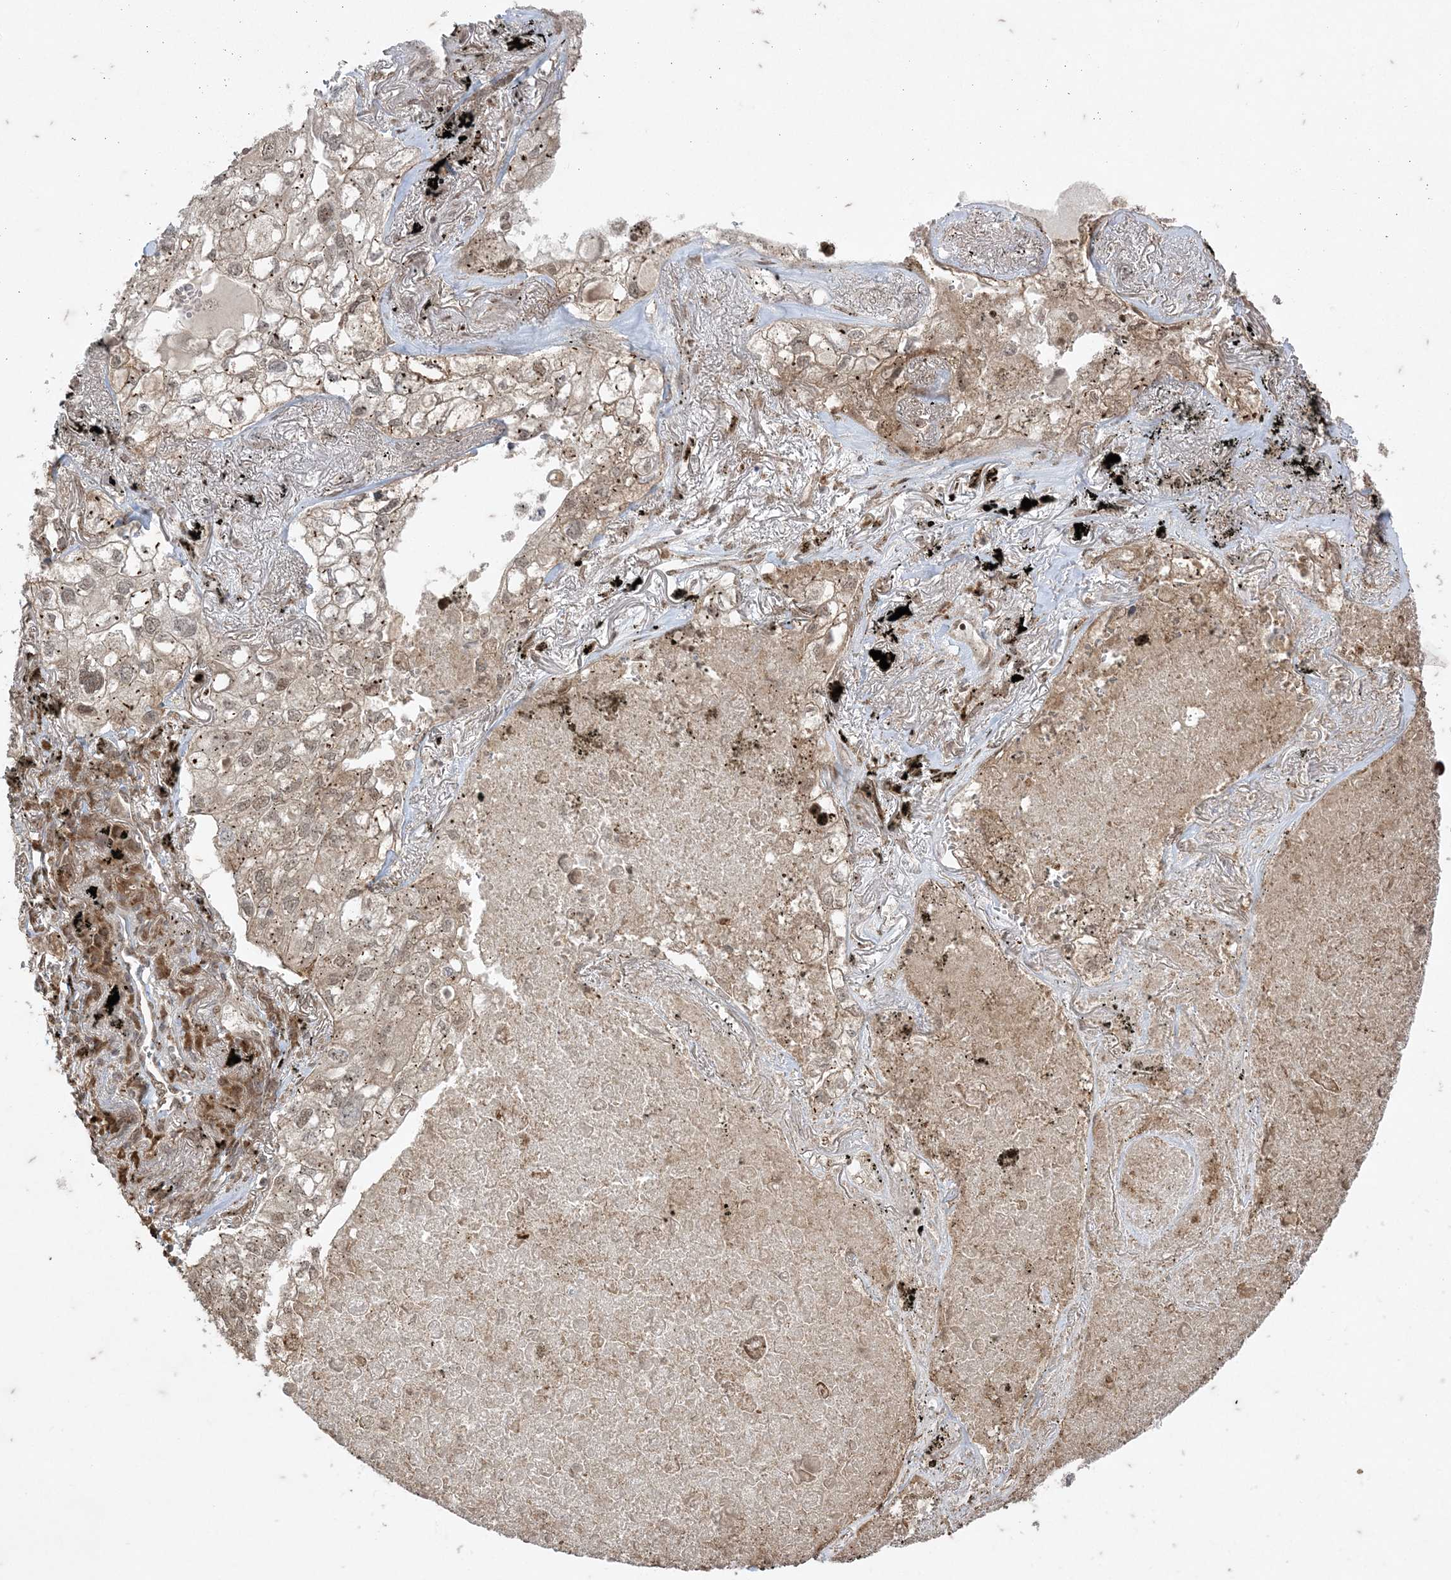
{"staining": {"intensity": "weak", "quantity": "25%-75%", "location": "nuclear"}, "tissue": "lung cancer", "cell_type": "Tumor cells", "image_type": "cancer", "snomed": [{"axis": "morphology", "description": "Adenocarcinoma, NOS"}, {"axis": "topography", "description": "Lung"}], "caption": "IHC micrograph of neoplastic tissue: human lung cancer (adenocarcinoma) stained using immunohistochemistry (IHC) displays low levels of weak protein expression localized specifically in the nuclear of tumor cells, appearing as a nuclear brown color.", "gene": "RRAS", "patient": {"sex": "male", "age": 65}}